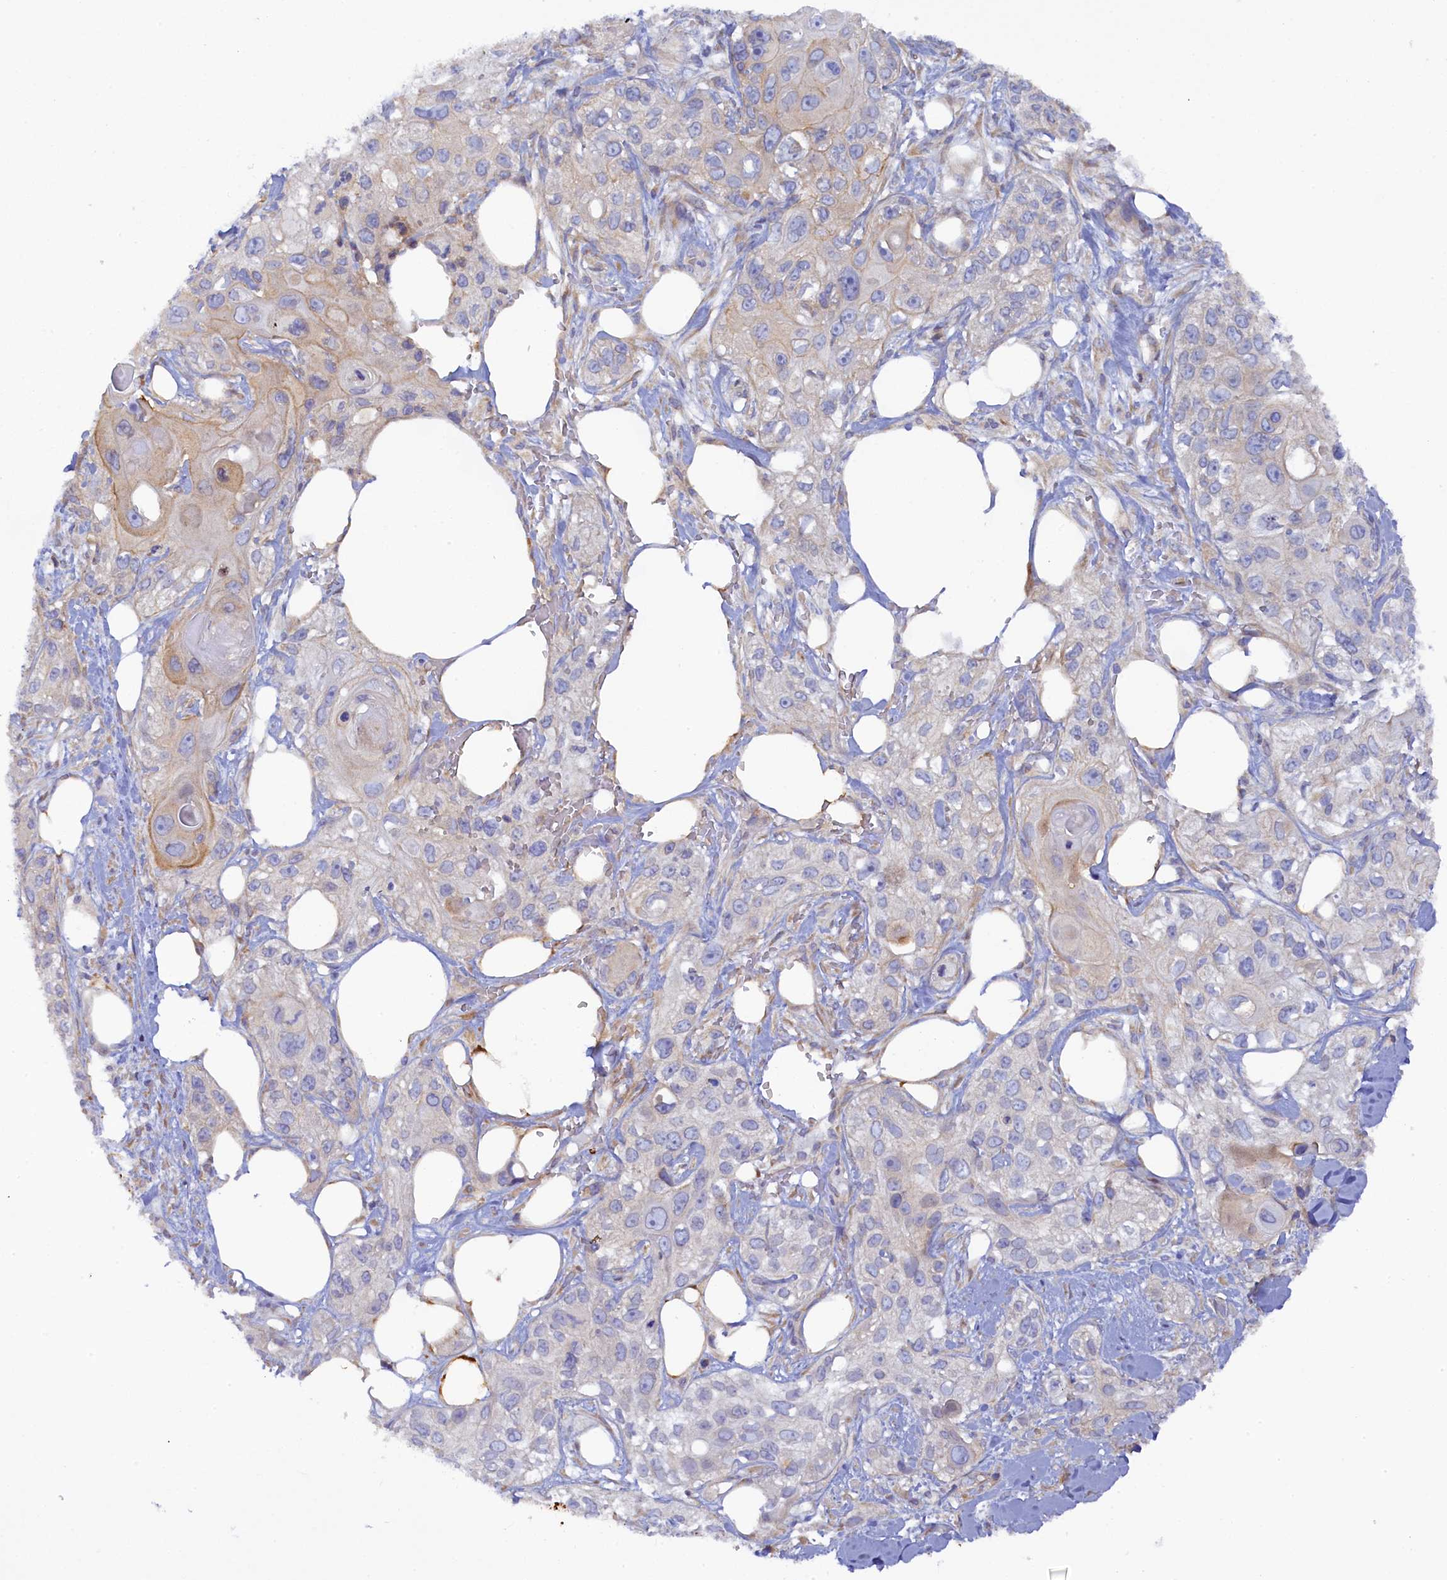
{"staining": {"intensity": "moderate", "quantity": "<25%", "location": "cytoplasmic/membranous"}, "tissue": "skin cancer", "cell_type": "Tumor cells", "image_type": "cancer", "snomed": [{"axis": "morphology", "description": "Normal tissue, NOS"}, {"axis": "morphology", "description": "Squamous cell carcinoma, NOS"}, {"axis": "topography", "description": "Skin"}], "caption": "This is an image of immunohistochemistry staining of squamous cell carcinoma (skin), which shows moderate expression in the cytoplasmic/membranous of tumor cells.", "gene": "POGLUT3", "patient": {"sex": "male", "age": 72}}